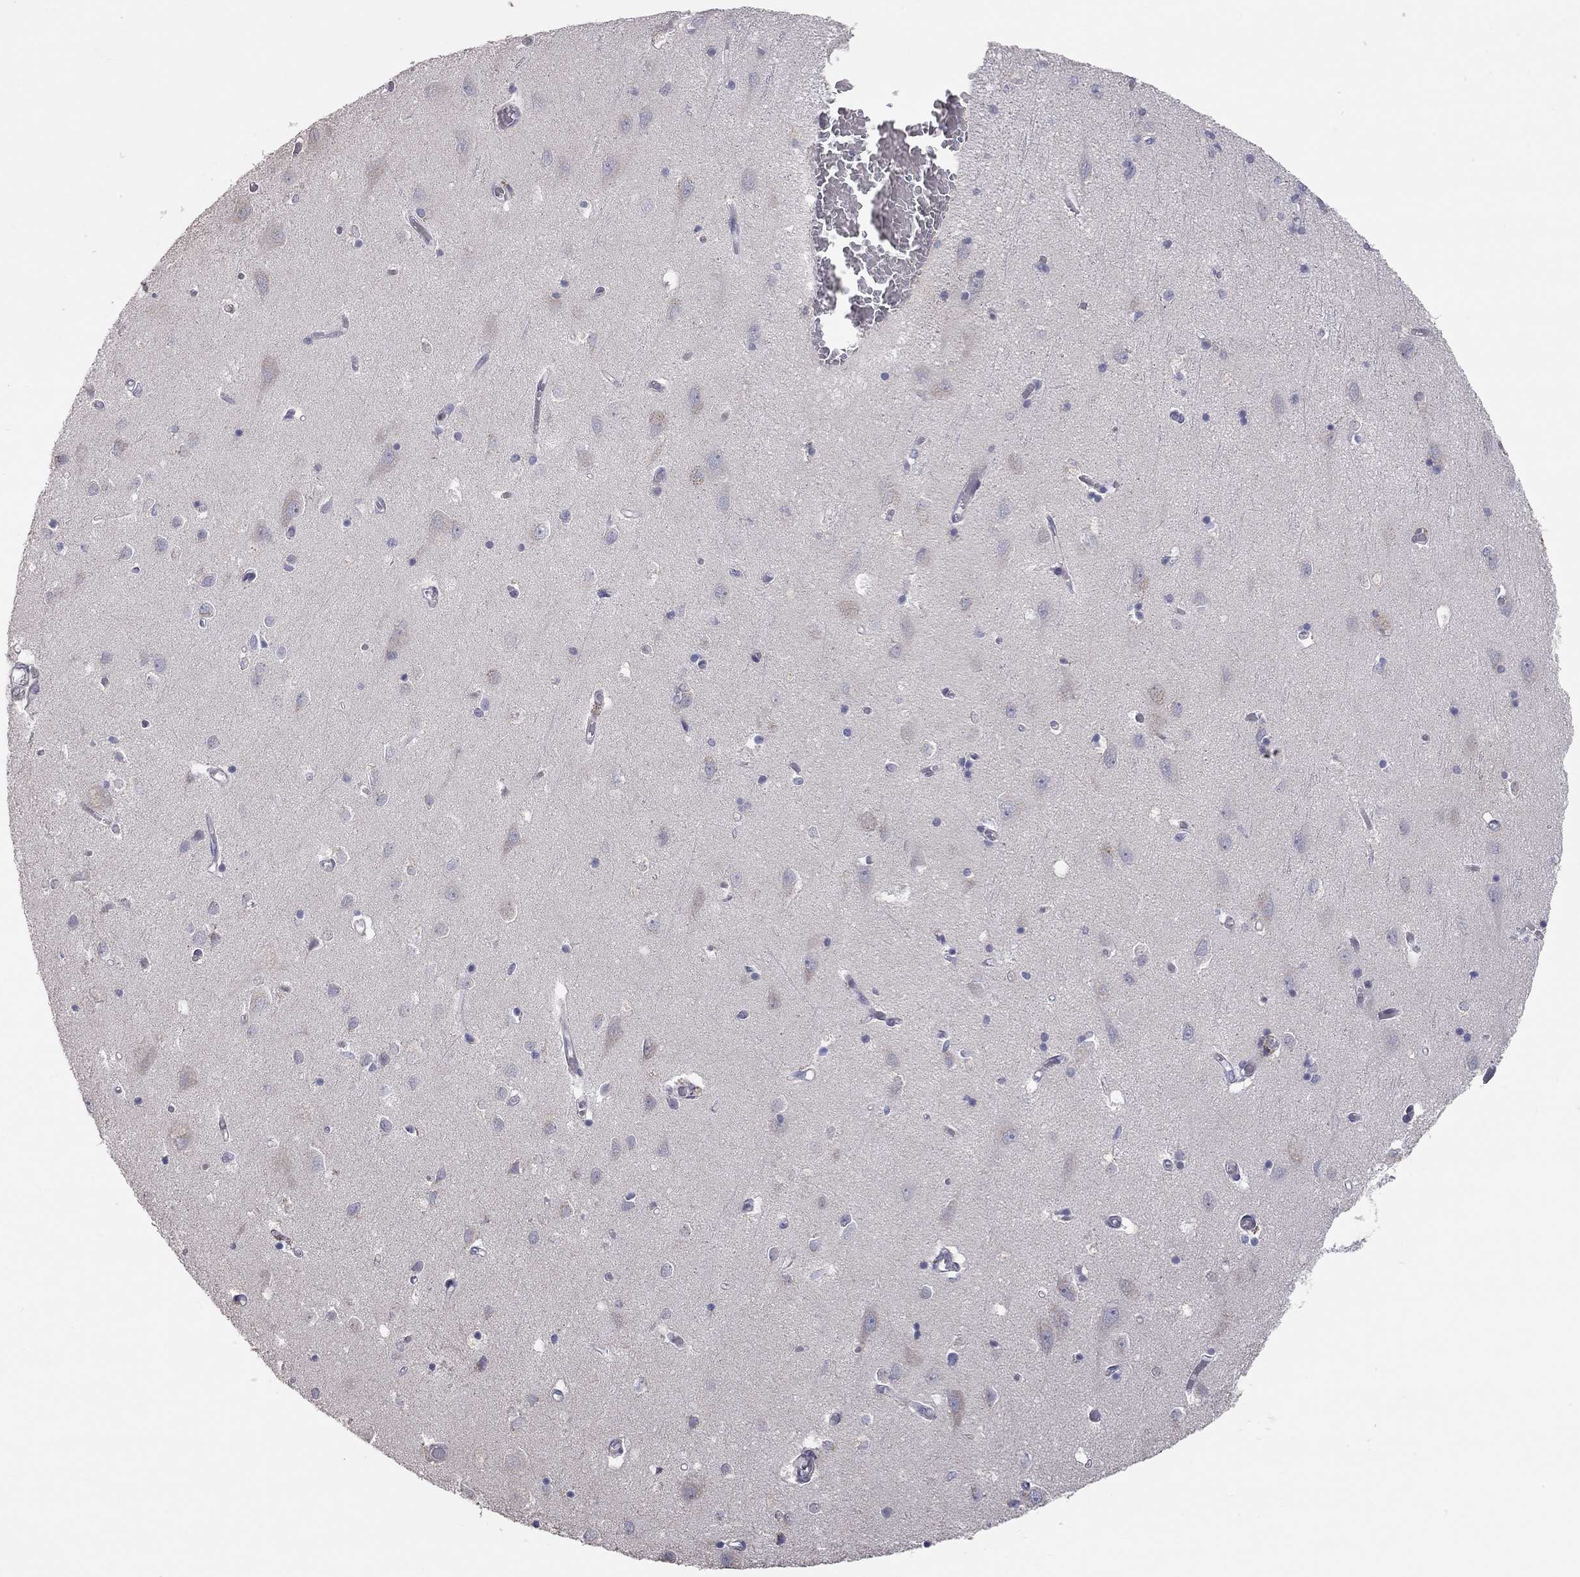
{"staining": {"intensity": "negative", "quantity": "none", "location": "none"}, "tissue": "cerebral cortex", "cell_type": "Endothelial cells", "image_type": "normal", "snomed": [{"axis": "morphology", "description": "Normal tissue, NOS"}, {"axis": "topography", "description": "Cerebral cortex"}], "caption": "This image is of unremarkable cerebral cortex stained with immunohistochemistry to label a protein in brown with the nuclei are counter-stained blue. There is no staining in endothelial cells.", "gene": "PAPSS2", "patient": {"sex": "male", "age": 70}}